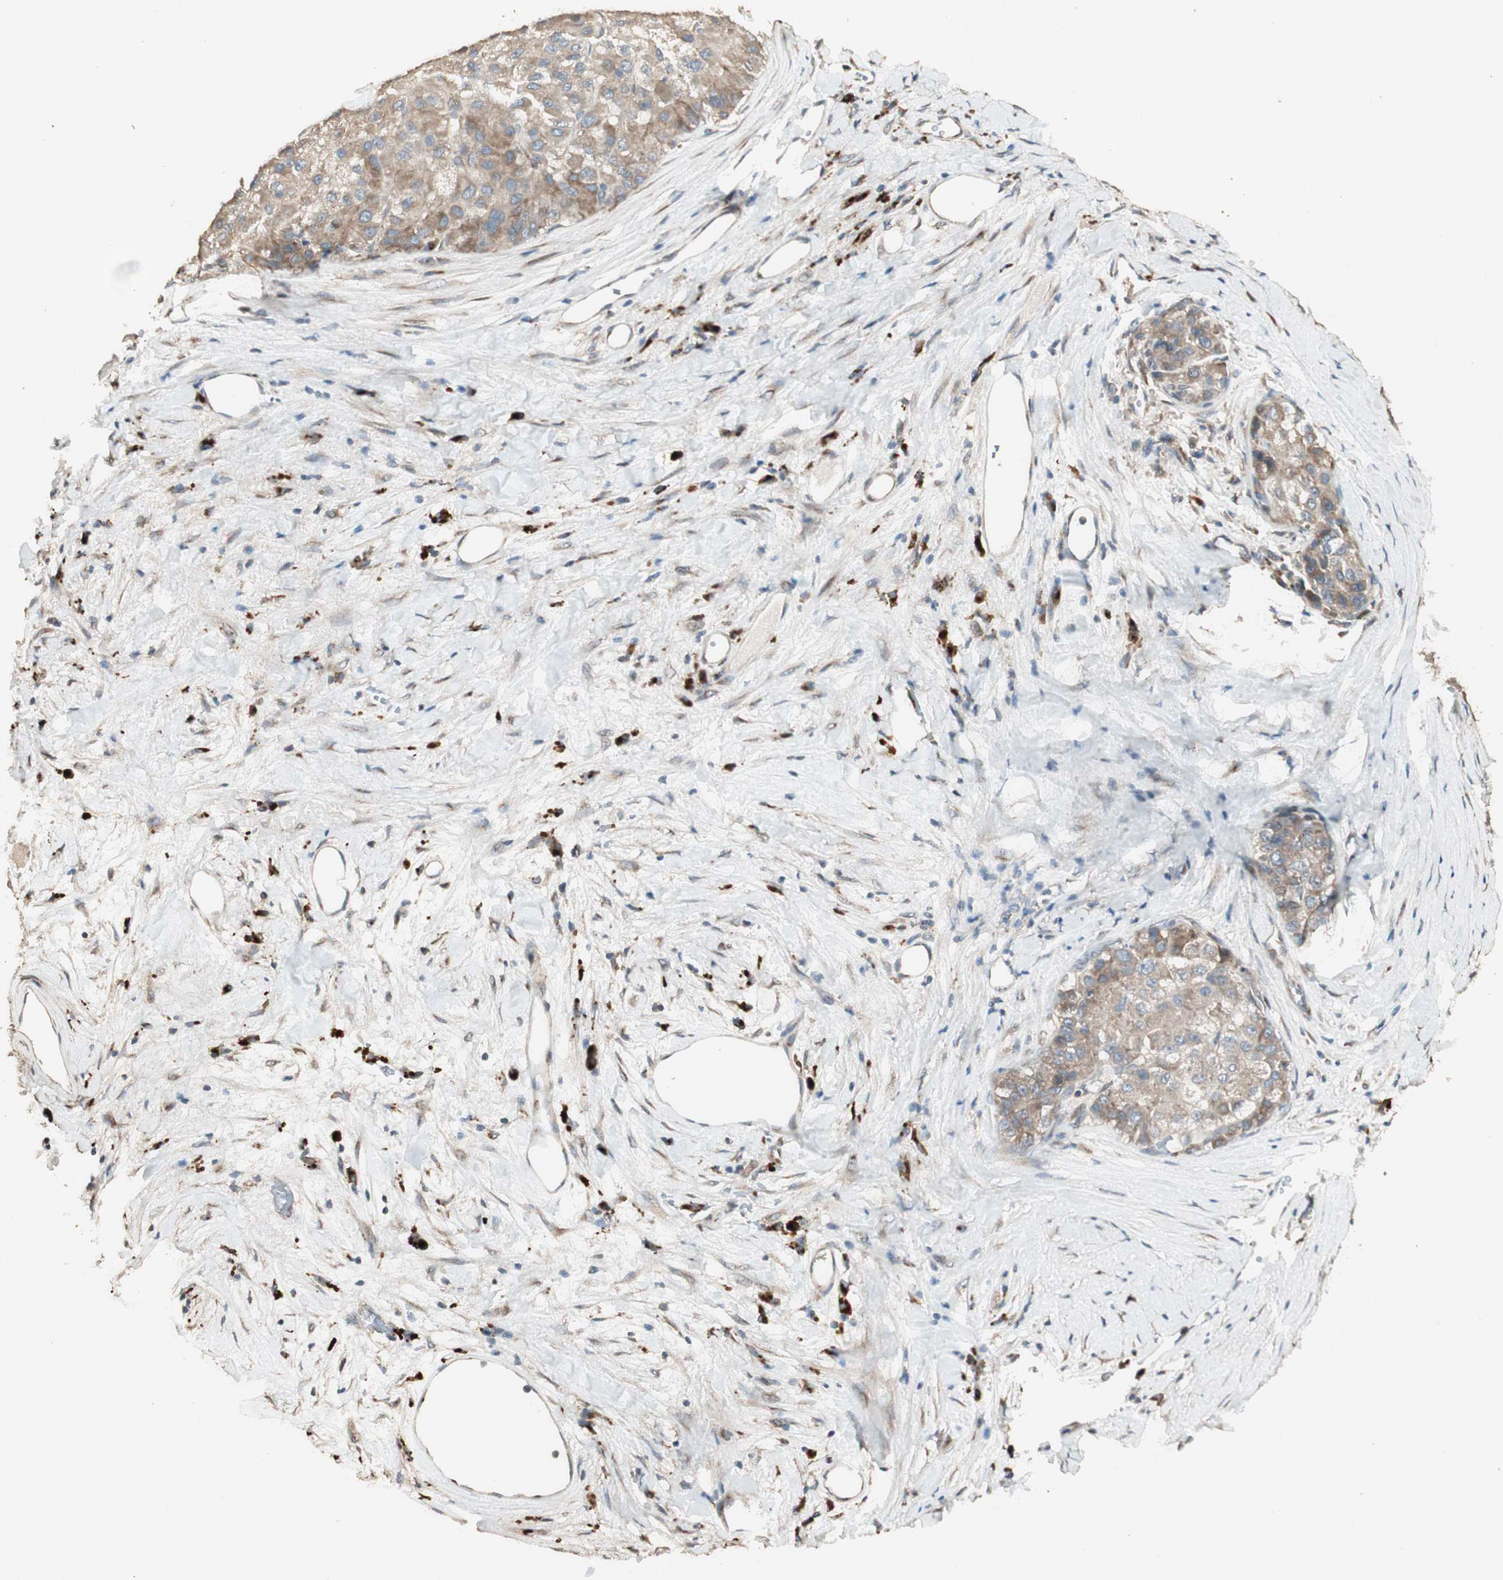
{"staining": {"intensity": "moderate", "quantity": ">75%", "location": "cytoplasmic/membranous"}, "tissue": "liver cancer", "cell_type": "Tumor cells", "image_type": "cancer", "snomed": [{"axis": "morphology", "description": "Carcinoma, Hepatocellular, NOS"}, {"axis": "topography", "description": "Liver"}], "caption": "Immunohistochemical staining of human hepatocellular carcinoma (liver) reveals medium levels of moderate cytoplasmic/membranous expression in approximately >75% of tumor cells. The staining was performed using DAB (3,3'-diaminobenzidine), with brown indicating positive protein expression. Nuclei are stained blue with hematoxylin.", "gene": "RARRES1", "patient": {"sex": "male", "age": 80}}